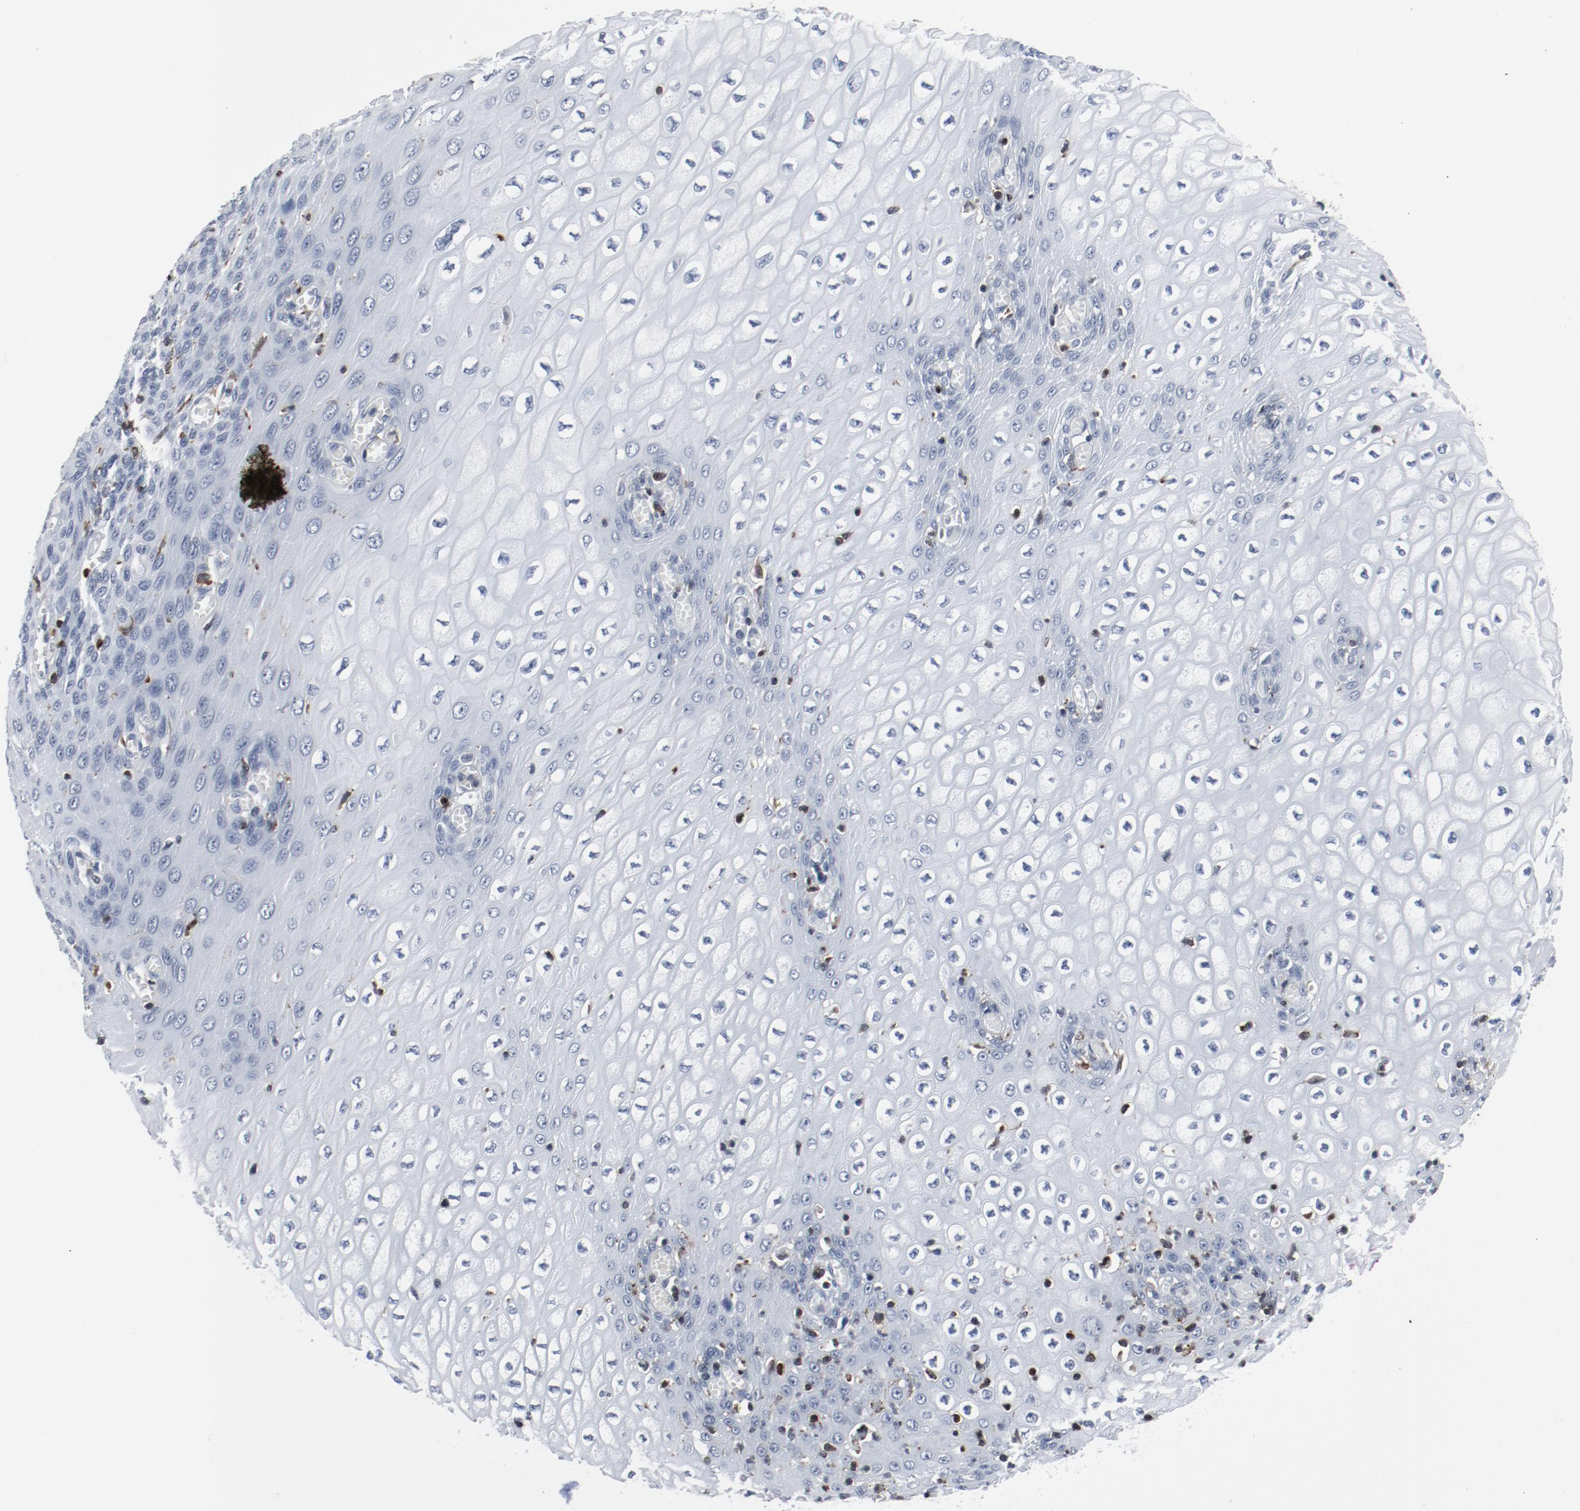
{"staining": {"intensity": "negative", "quantity": "none", "location": "none"}, "tissue": "esophagus", "cell_type": "Squamous epithelial cells", "image_type": "normal", "snomed": [{"axis": "morphology", "description": "Normal tissue, NOS"}, {"axis": "topography", "description": "Esophagus"}], "caption": "Immunohistochemical staining of normal esophagus demonstrates no significant positivity in squamous epithelial cells.", "gene": "LCP2", "patient": {"sex": "male", "age": 65}}